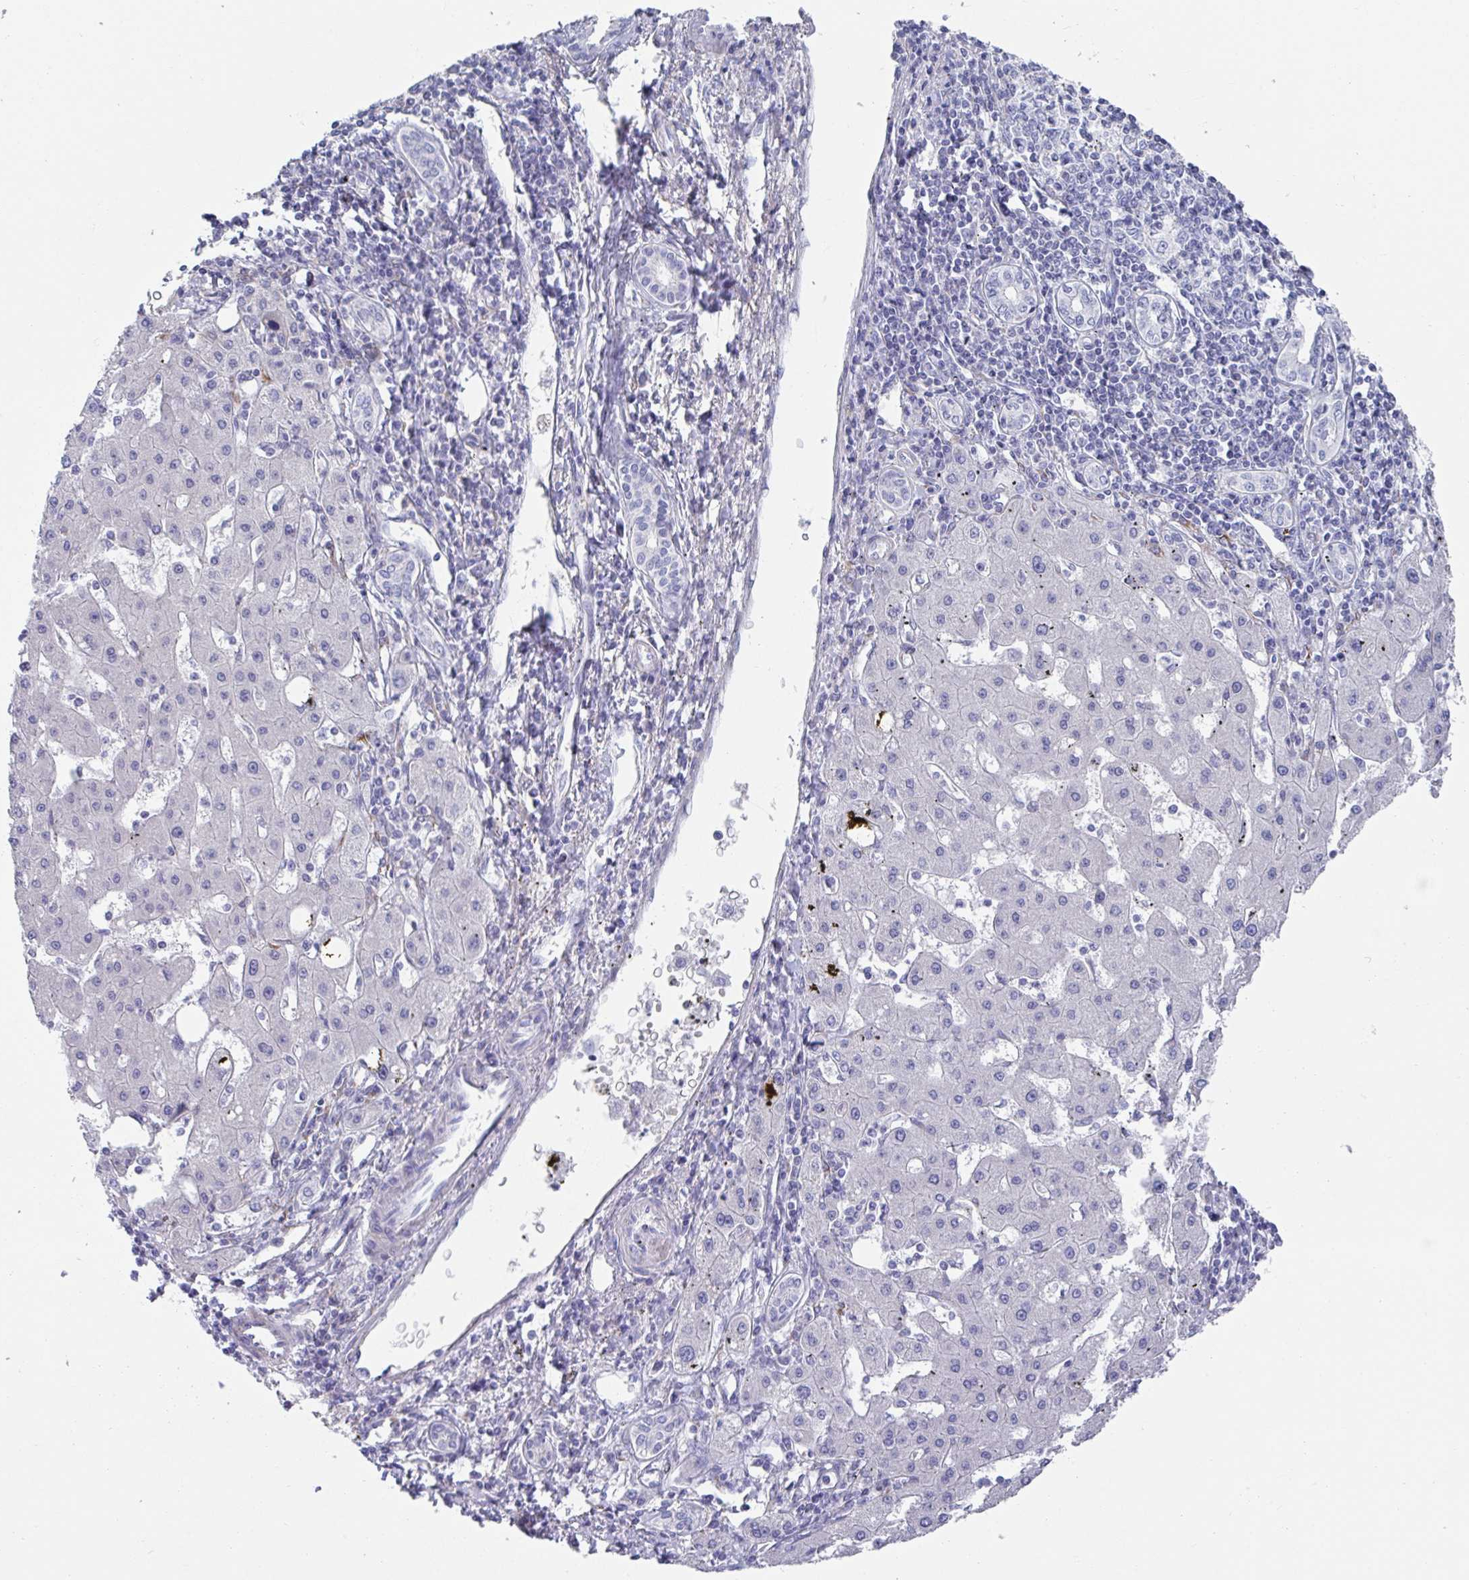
{"staining": {"intensity": "negative", "quantity": "none", "location": "none"}, "tissue": "liver cancer", "cell_type": "Tumor cells", "image_type": "cancer", "snomed": [{"axis": "morphology", "description": "Carcinoma, Hepatocellular, NOS"}, {"axis": "topography", "description": "Liver"}], "caption": "This is an immunohistochemistry (IHC) micrograph of human liver hepatocellular carcinoma. There is no staining in tumor cells.", "gene": "CXCR1", "patient": {"sex": "male", "age": 72}}